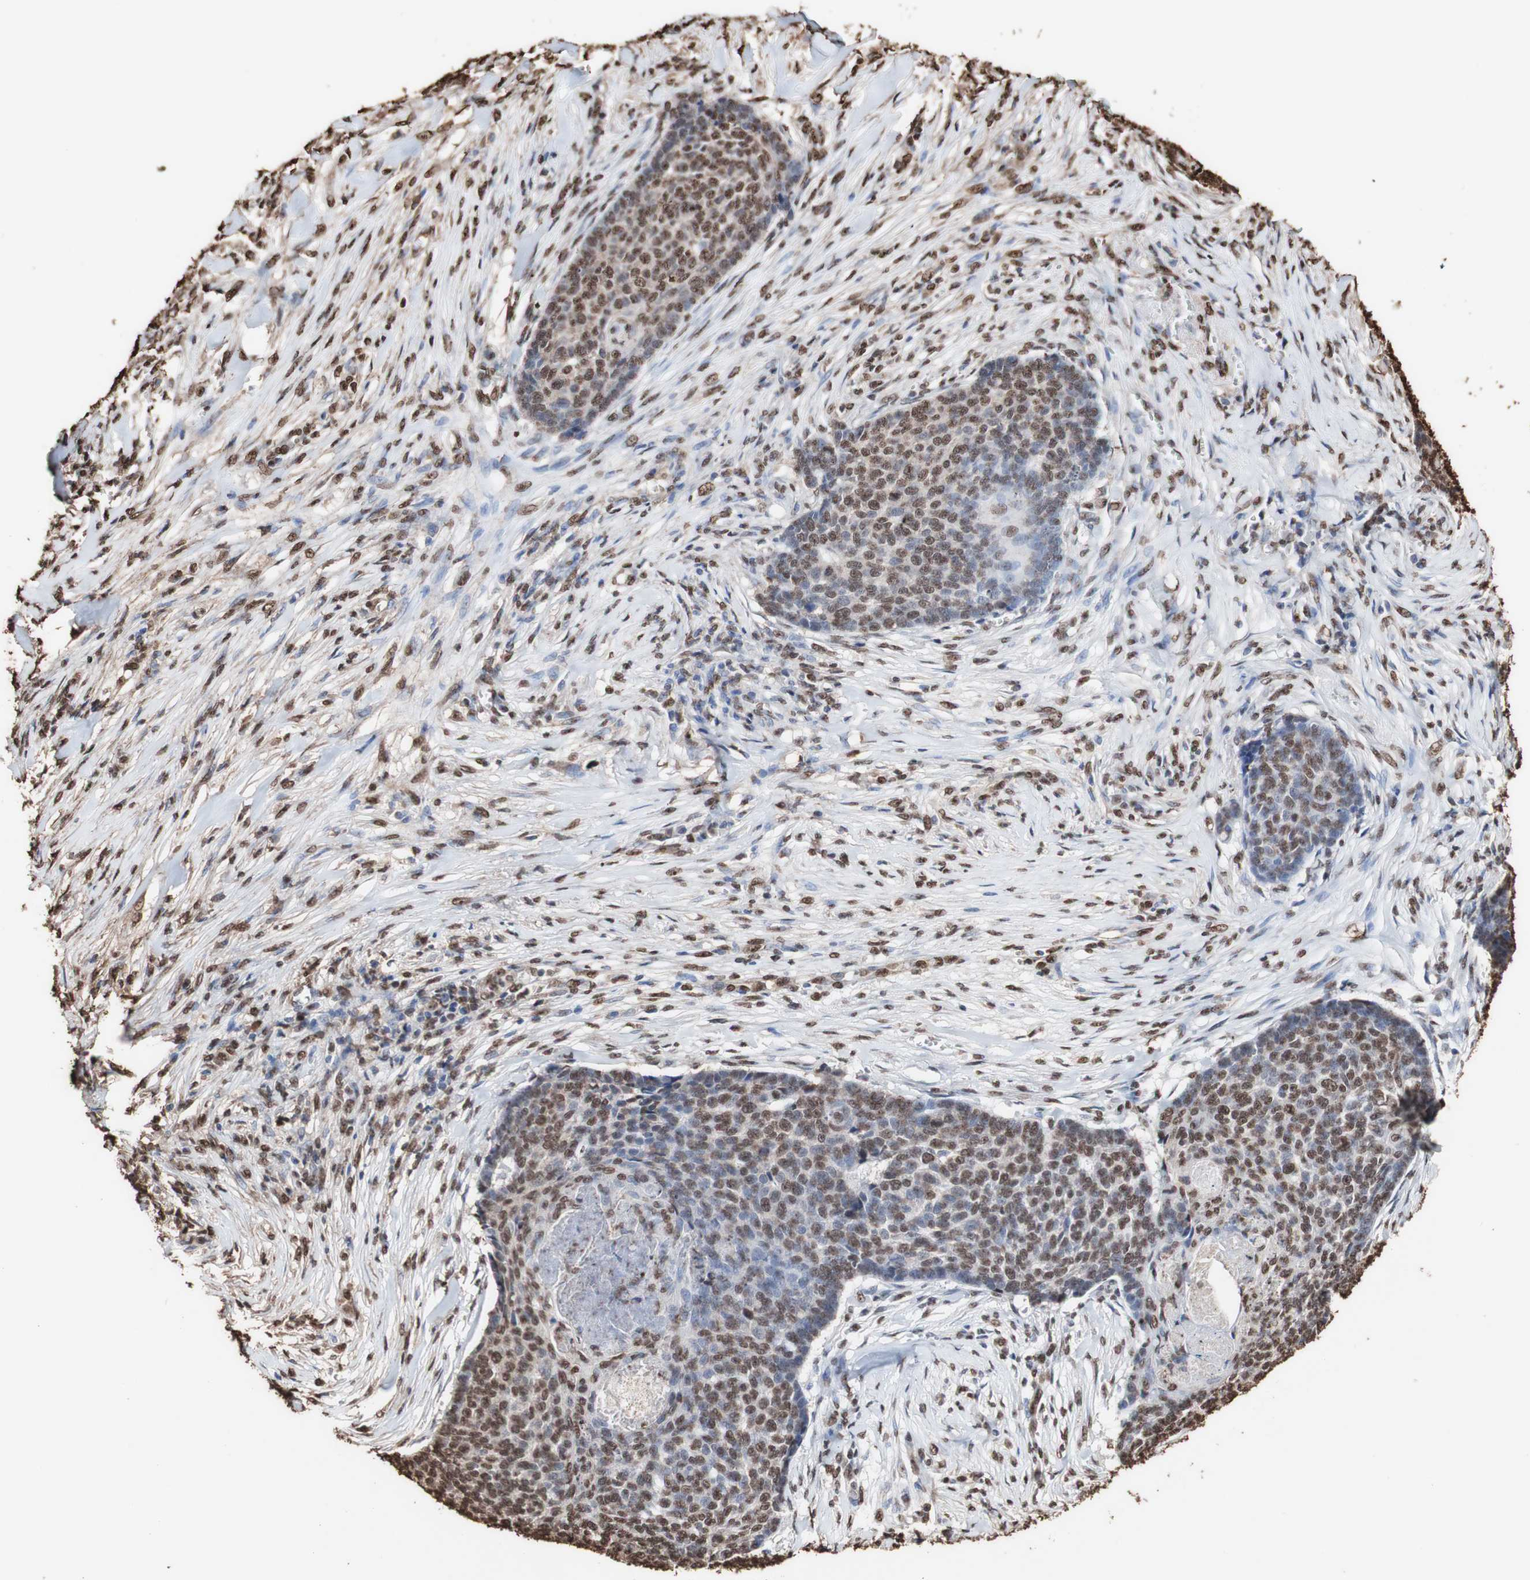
{"staining": {"intensity": "strong", "quantity": ">75%", "location": "cytoplasmic/membranous,nuclear"}, "tissue": "skin cancer", "cell_type": "Tumor cells", "image_type": "cancer", "snomed": [{"axis": "morphology", "description": "Basal cell carcinoma"}, {"axis": "topography", "description": "Skin"}], "caption": "Protein staining shows strong cytoplasmic/membranous and nuclear expression in about >75% of tumor cells in skin cancer.", "gene": "PIDD1", "patient": {"sex": "male", "age": 84}}